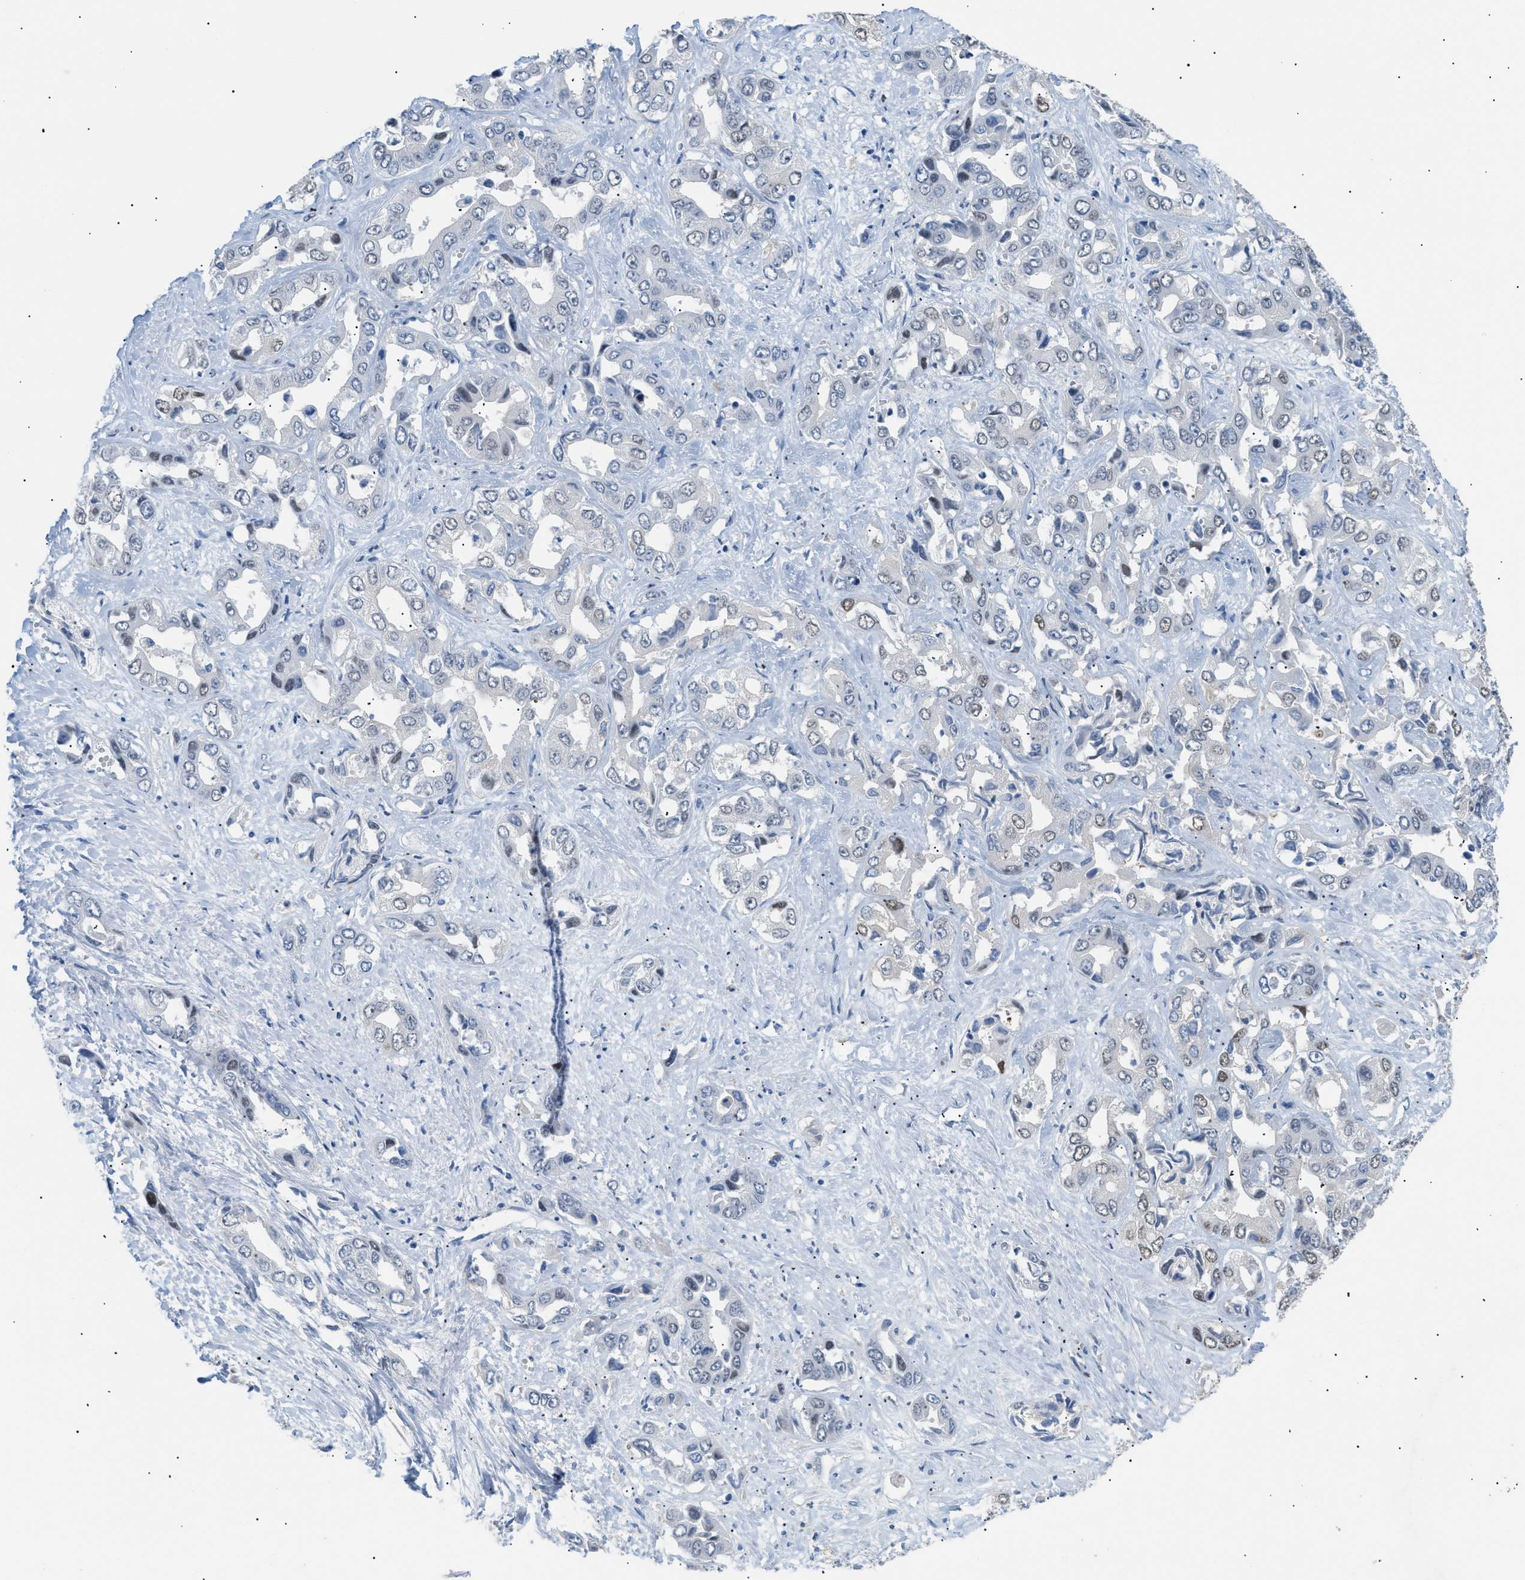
{"staining": {"intensity": "weak", "quantity": "<25%", "location": "nuclear"}, "tissue": "liver cancer", "cell_type": "Tumor cells", "image_type": "cancer", "snomed": [{"axis": "morphology", "description": "Cholangiocarcinoma"}, {"axis": "topography", "description": "Liver"}], "caption": "Tumor cells are negative for brown protein staining in cholangiocarcinoma (liver).", "gene": "AKR1A1", "patient": {"sex": "female", "age": 52}}